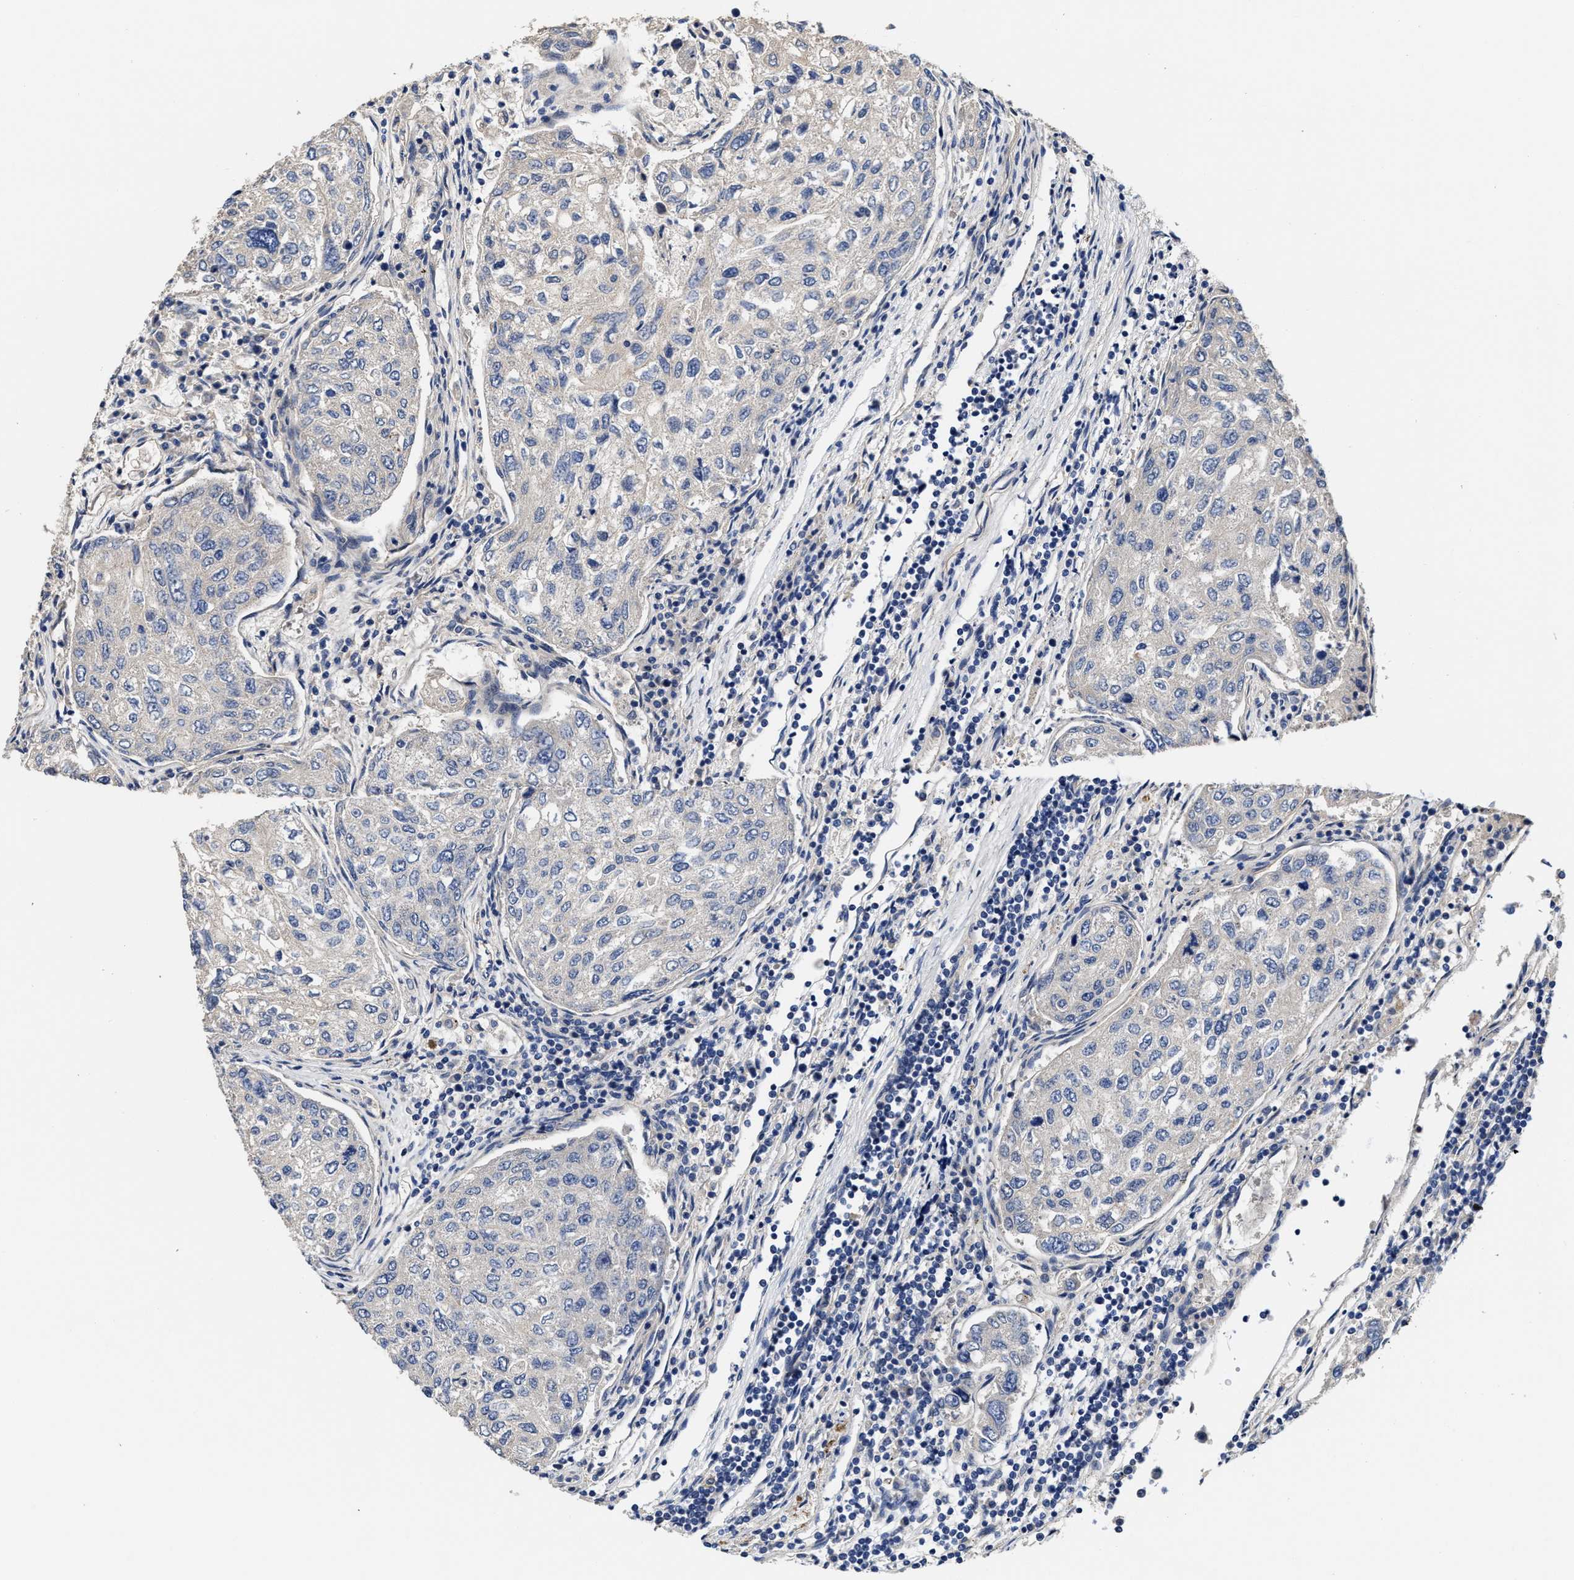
{"staining": {"intensity": "negative", "quantity": "none", "location": "none"}, "tissue": "urothelial cancer", "cell_type": "Tumor cells", "image_type": "cancer", "snomed": [{"axis": "morphology", "description": "Urothelial carcinoma, High grade"}, {"axis": "topography", "description": "Lymph node"}, {"axis": "topography", "description": "Urinary bladder"}], "caption": "Tumor cells are negative for protein expression in human urothelial cancer.", "gene": "TRAF6", "patient": {"sex": "male", "age": 51}}